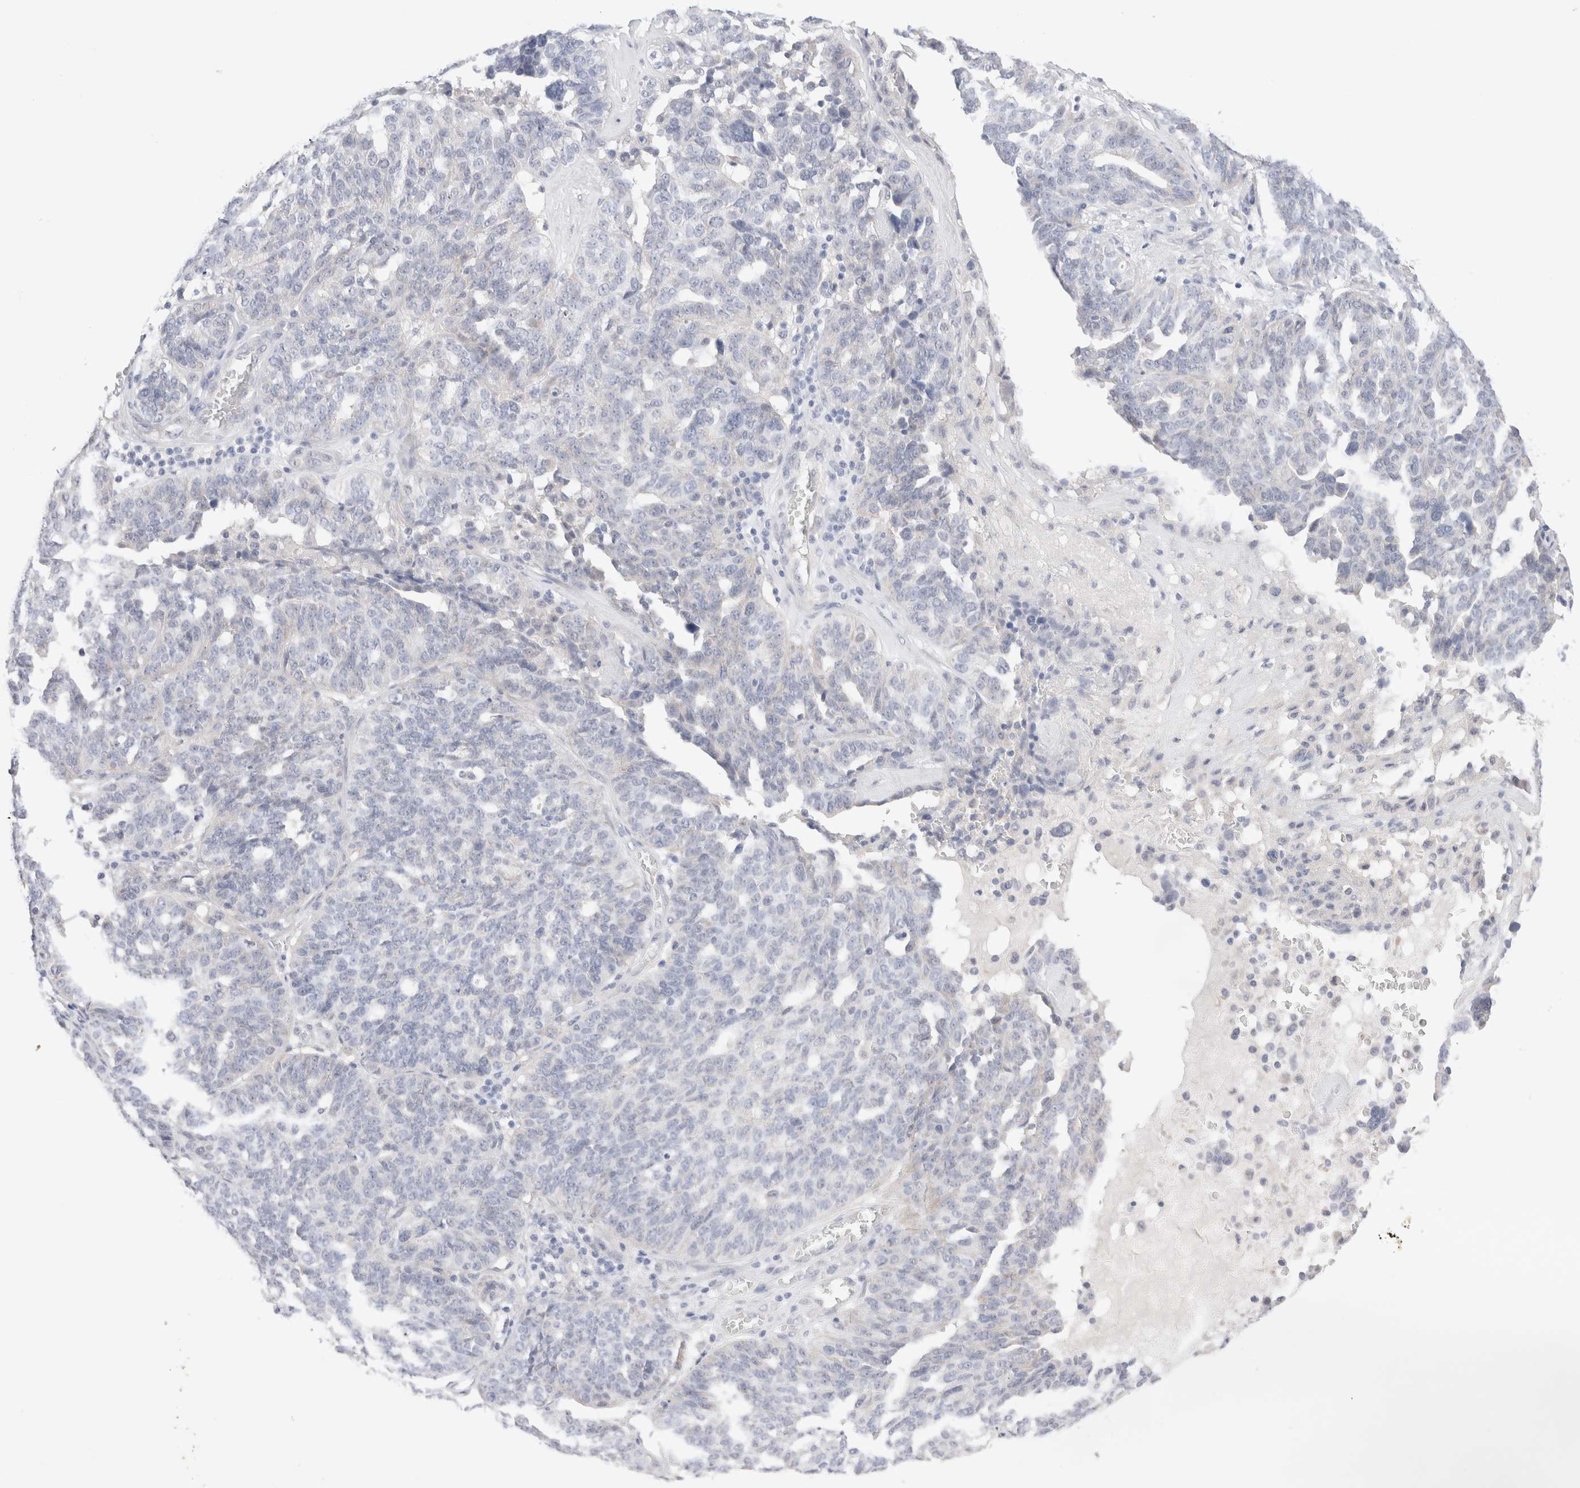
{"staining": {"intensity": "negative", "quantity": "none", "location": "none"}, "tissue": "ovarian cancer", "cell_type": "Tumor cells", "image_type": "cancer", "snomed": [{"axis": "morphology", "description": "Cystadenocarcinoma, serous, NOS"}, {"axis": "topography", "description": "Ovary"}], "caption": "This is an immunohistochemistry histopathology image of human ovarian cancer (serous cystadenocarcinoma). There is no expression in tumor cells.", "gene": "SPATA20", "patient": {"sex": "female", "age": 59}}